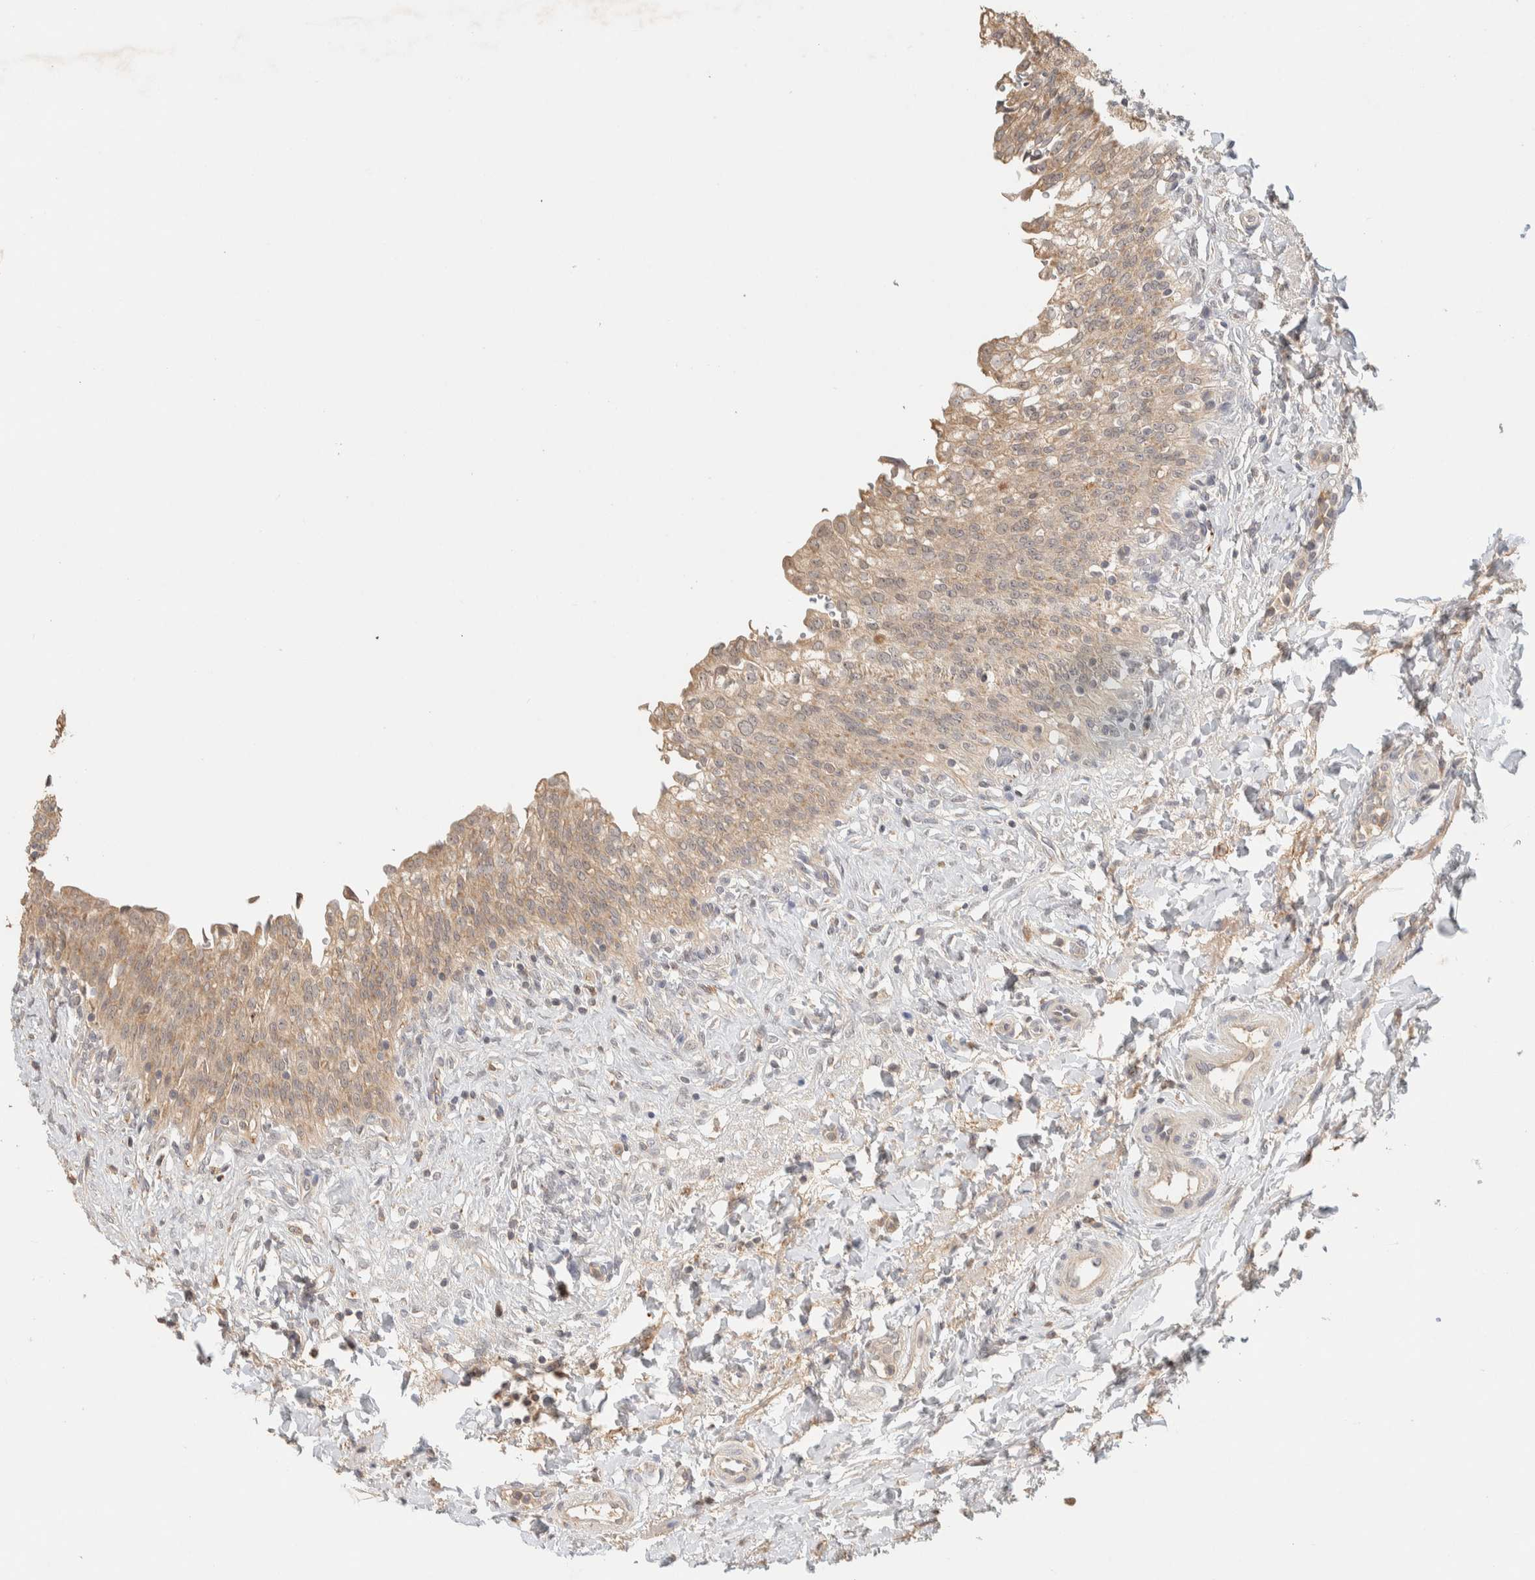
{"staining": {"intensity": "weak", "quantity": ">75%", "location": "cytoplasmic/membranous"}, "tissue": "urinary bladder", "cell_type": "Urothelial cells", "image_type": "normal", "snomed": [{"axis": "morphology", "description": "Urothelial carcinoma, High grade"}, {"axis": "topography", "description": "Urinary bladder"}], "caption": "Immunohistochemical staining of benign urinary bladder exhibits weak cytoplasmic/membranous protein positivity in approximately >75% of urothelial cells.", "gene": "ITPA", "patient": {"sex": "male", "age": 46}}